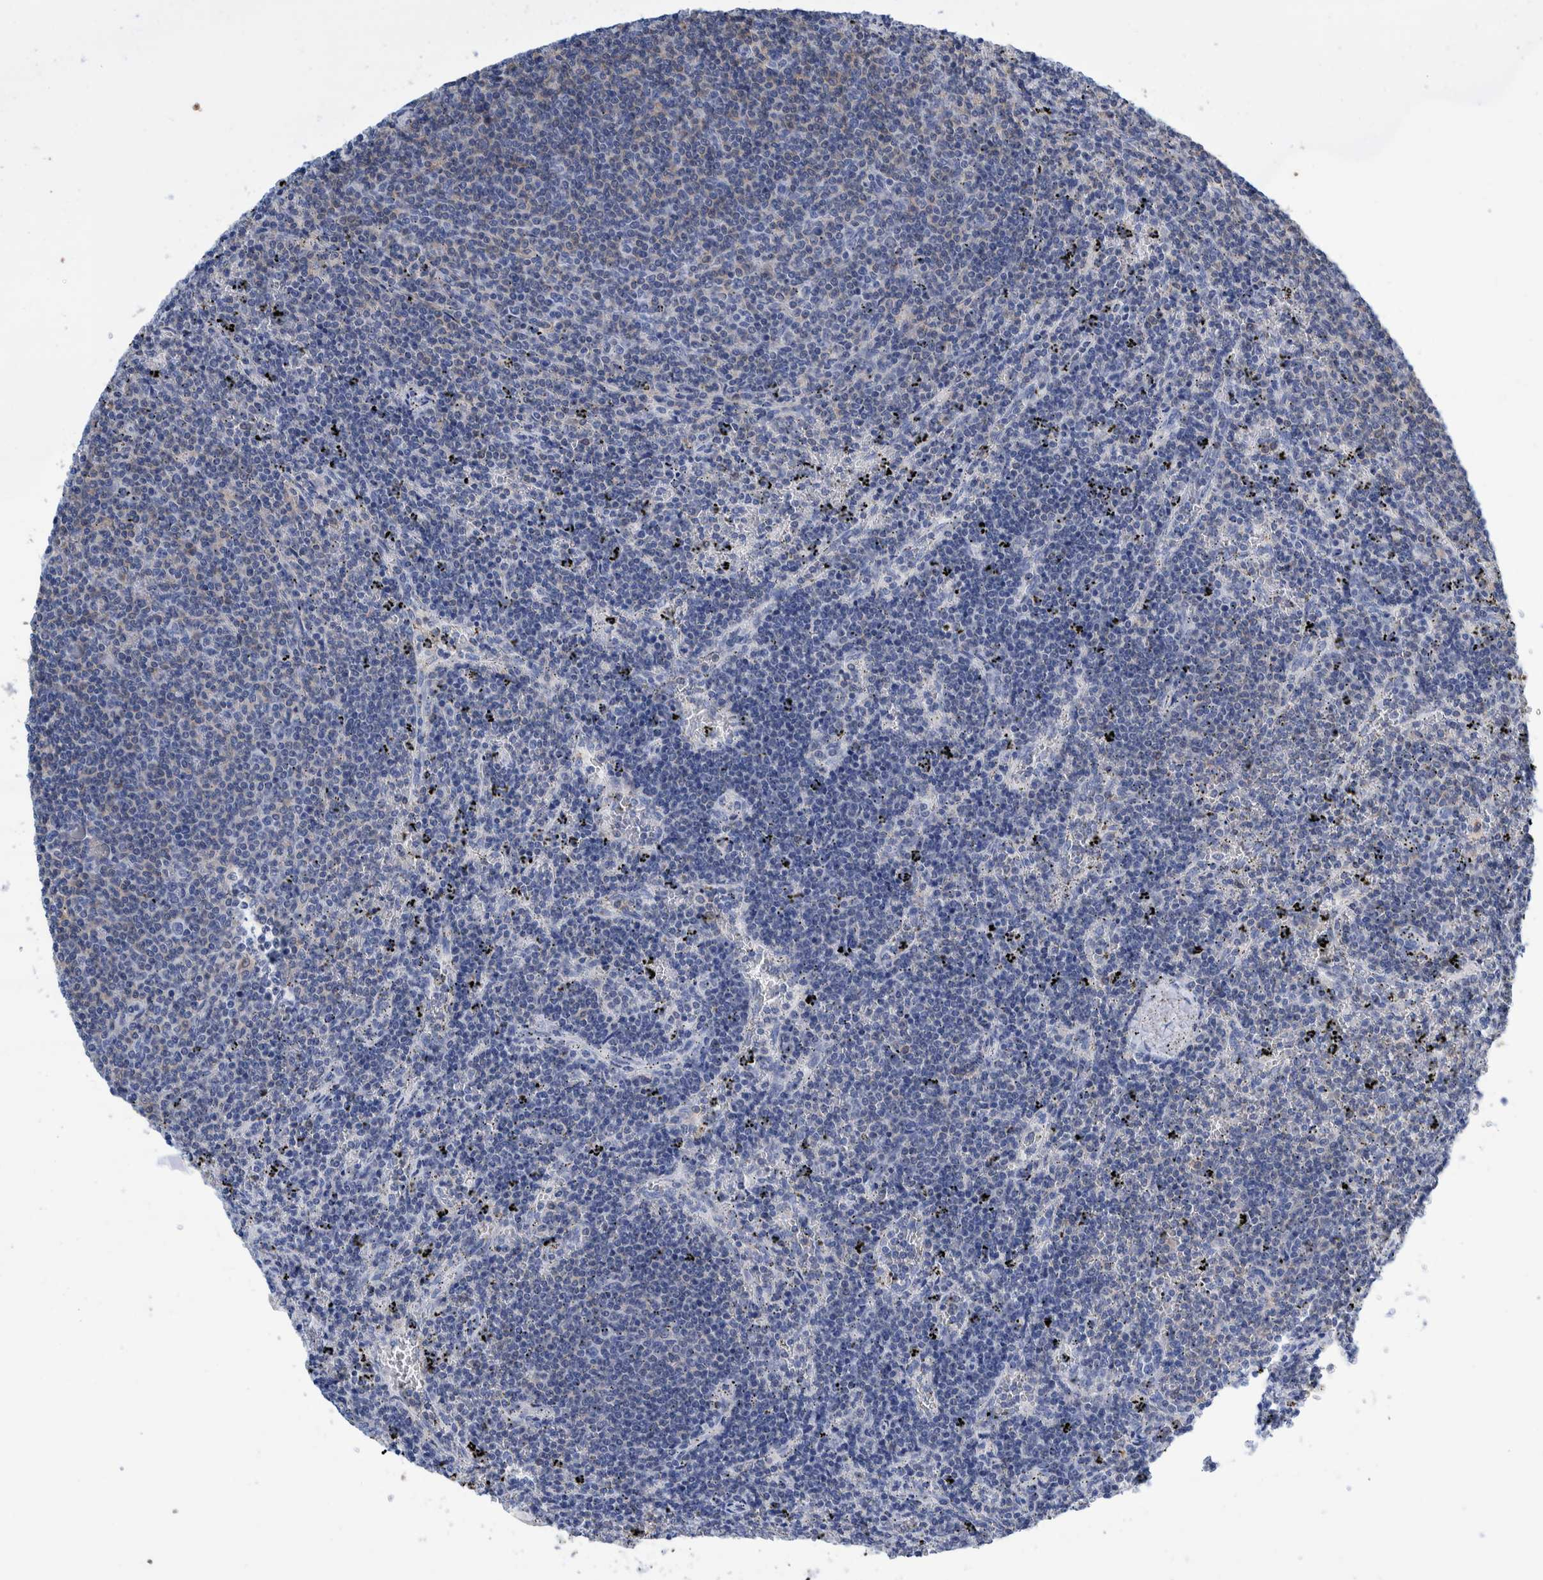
{"staining": {"intensity": "negative", "quantity": "none", "location": "none"}, "tissue": "lymphoma", "cell_type": "Tumor cells", "image_type": "cancer", "snomed": [{"axis": "morphology", "description": "Malignant lymphoma, non-Hodgkin's type, Low grade"}, {"axis": "topography", "description": "Spleen"}], "caption": "Tumor cells are negative for brown protein staining in lymphoma.", "gene": "KRT14", "patient": {"sex": "female", "age": 50}}